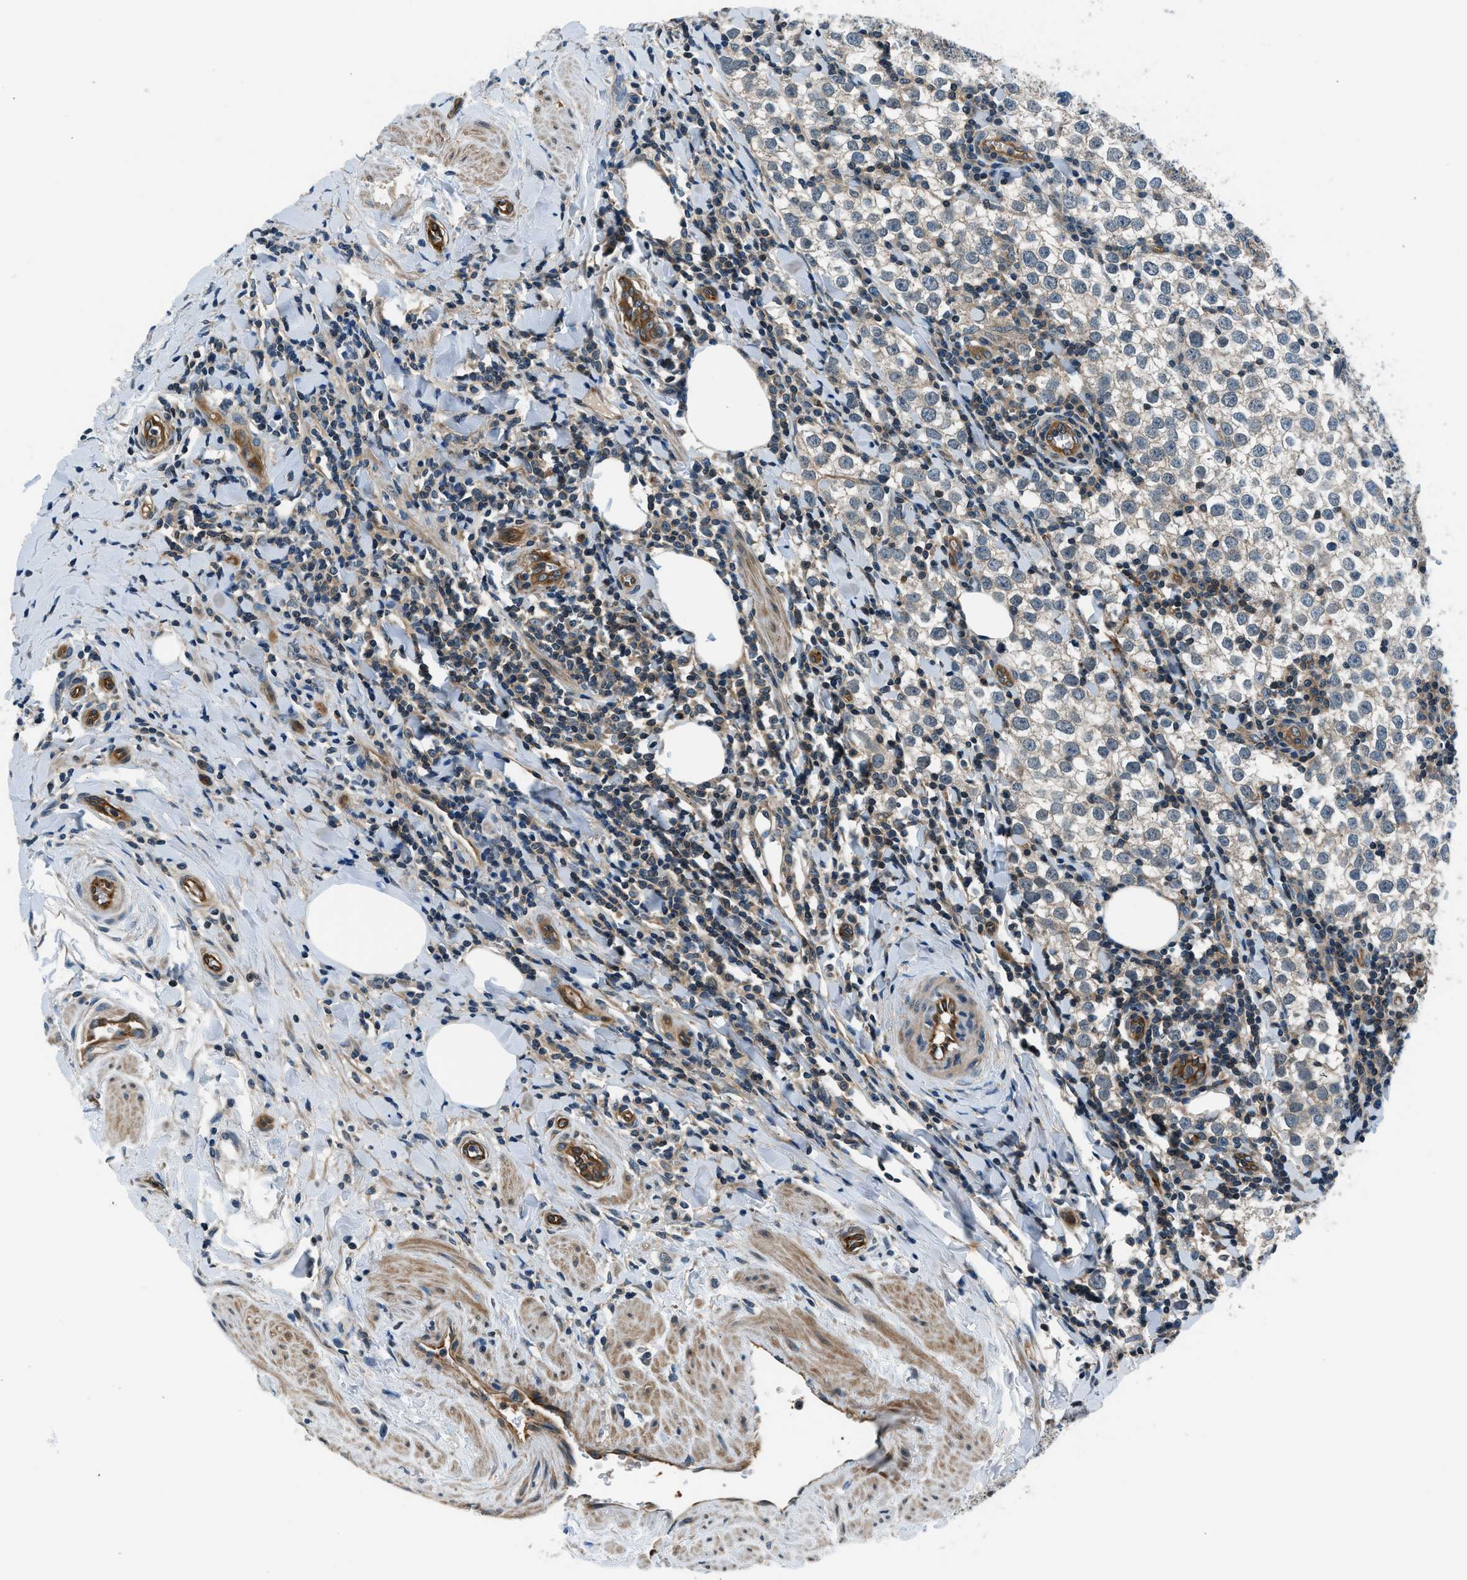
{"staining": {"intensity": "negative", "quantity": "none", "location": "none"}, "tissue": "testis cancer", "cell_type": "Tumor cells", "image_type": "cancer", "snomed": [{"axis": "morphology", "description": "Seminoma, NOS"}, {"axis": "morphology", "description": "Carcinoma, Embryonal, NOS"}, {"axis": "topography", "description": "Testis"}], "caption": "Testis embryonal carcinoma was stained to show a protein in brown. There is no significant positivity in tumor cells.", "gene": "SLC19A2", "patient": {"sex": "male", "age": 36}}